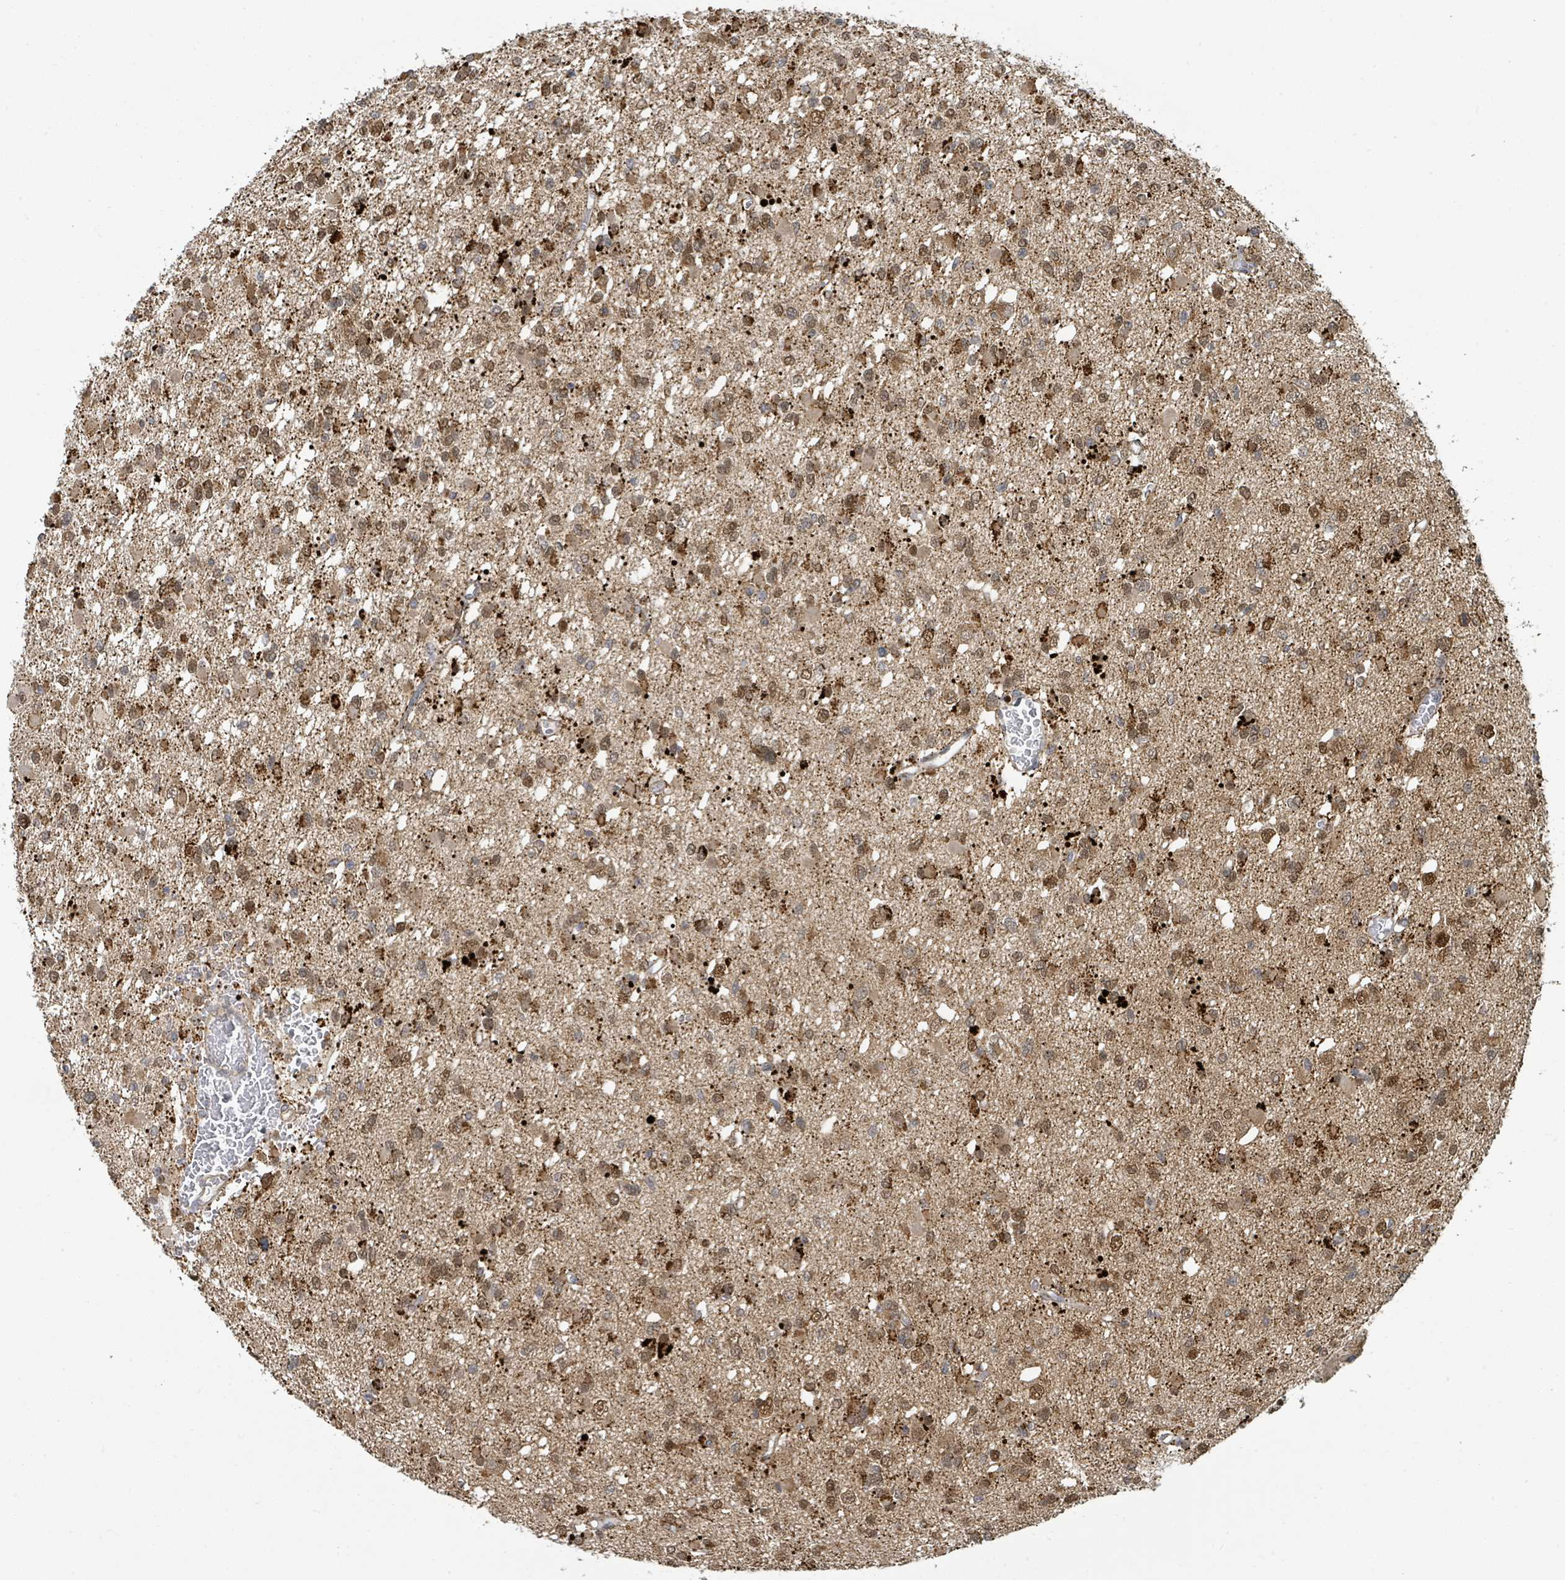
{"staining": {"intensity": "moderate", "quantity": ">75%", "location": "nuclear"}, "tissue": "glioma", "cell_type": "Tumor cells", "image_type": "cancer", "snomed": [{"axis": "morphology", "description": "Glioma, malignant, Low grade"}, {"axis": "topography", "description": "Brain"}], "caption": "Glioma stained for a protein shows moderate nuclear positivity in tumor cells.", "gene": "PSMB7", "patient": {"sex": "female", "age": 22}}